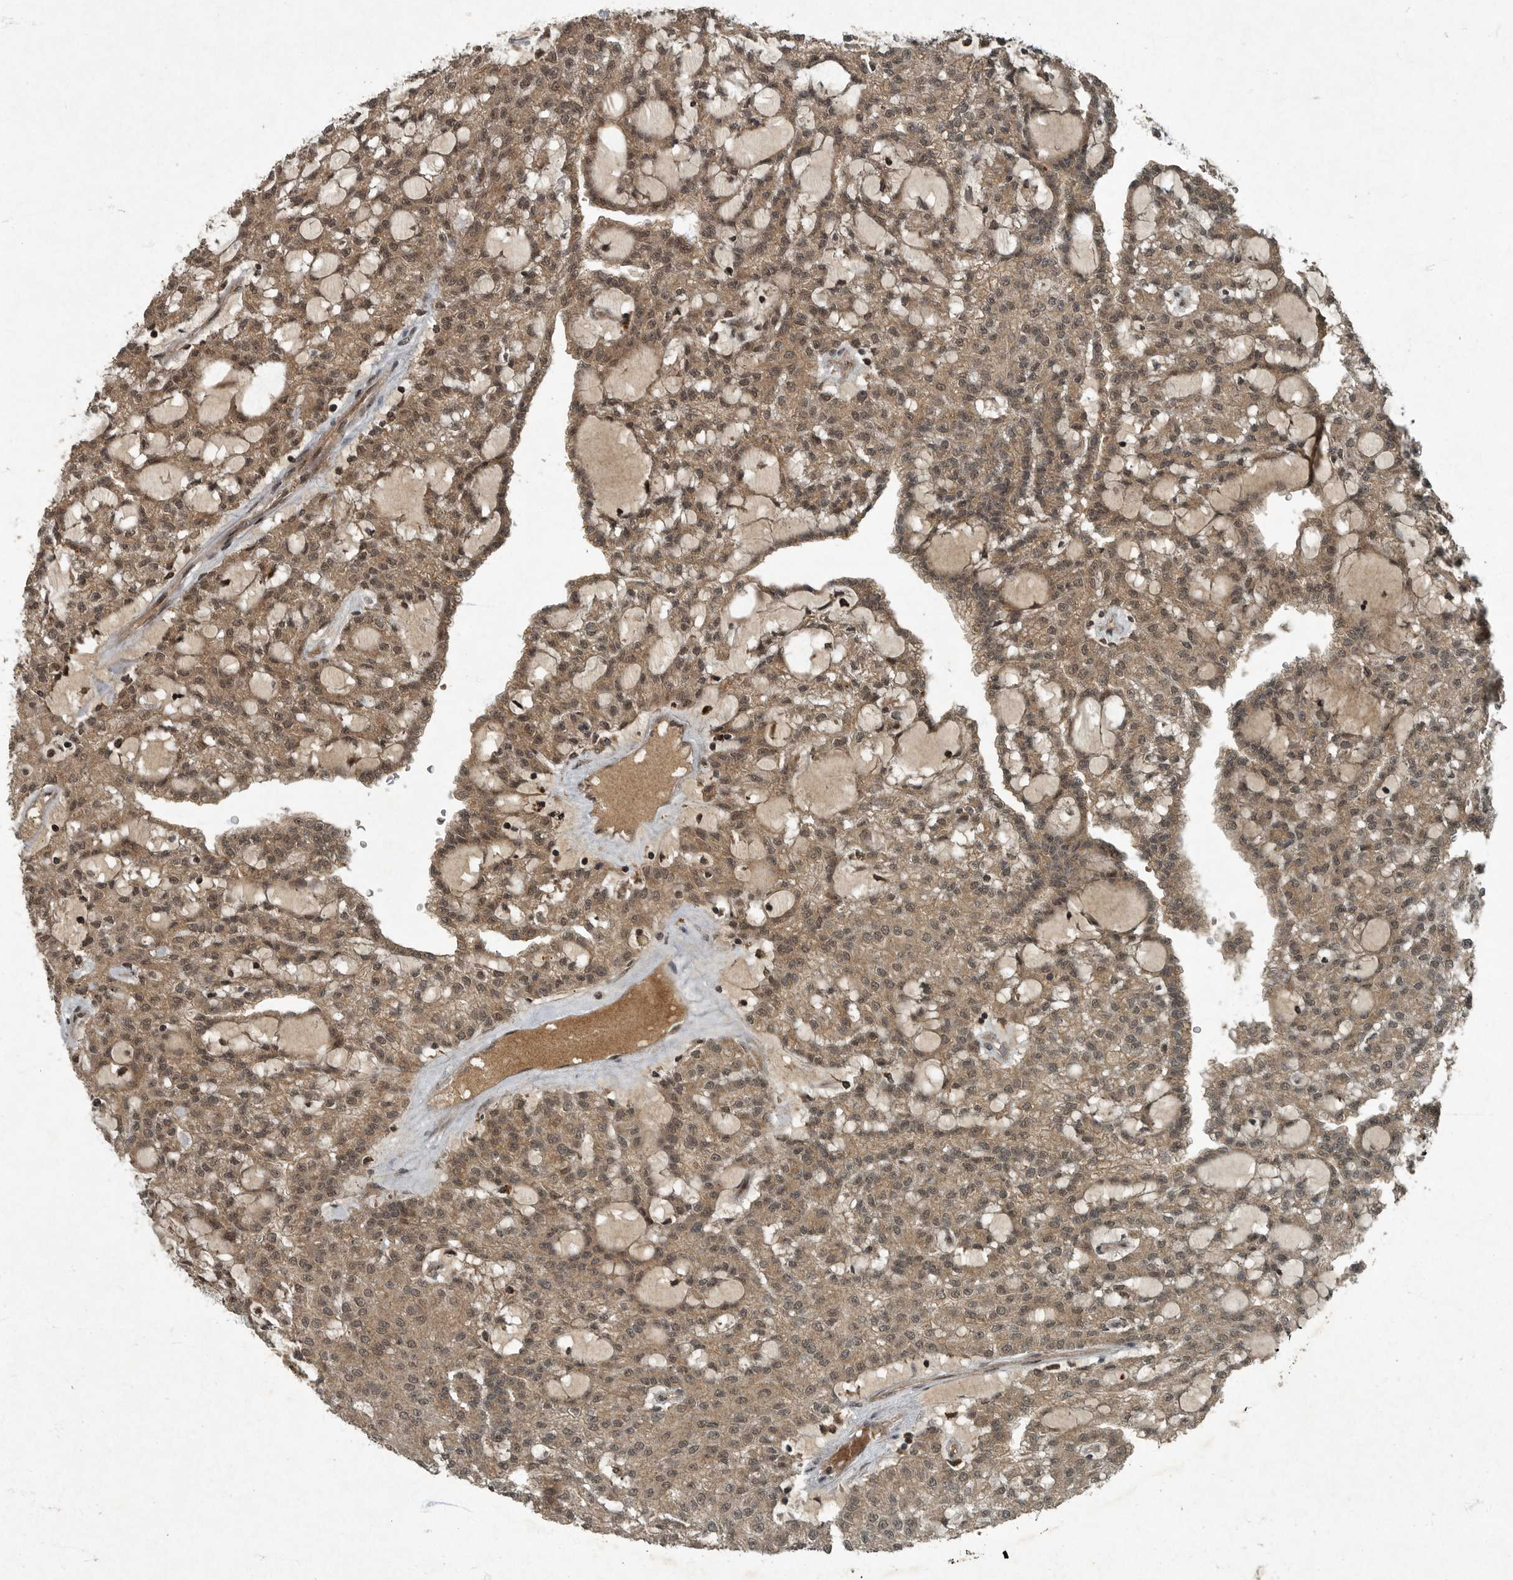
{"staining": {"intensity": "moderate", "quantity": ">75%", "location": "cytoplasmic/membranous,nuclear"}, "tissue": "renal cancer", "cell_type": "Tumor cells", "image_type": "cancer", "snomed": [{"axis": "morphology", "description": "Adenocarcinoma, NOS"}, {"axis": "topography", "description": "Kidney"}], "caption": "Moderate cytoplasmic/membranous and nuclear expression for a protein is present in about >75% of tumor cells of renal adenocarcinoma using immunohistochemistry (IHC).", "gene": "FOXO1", "patient": {"sex": "male", "age": 63}}